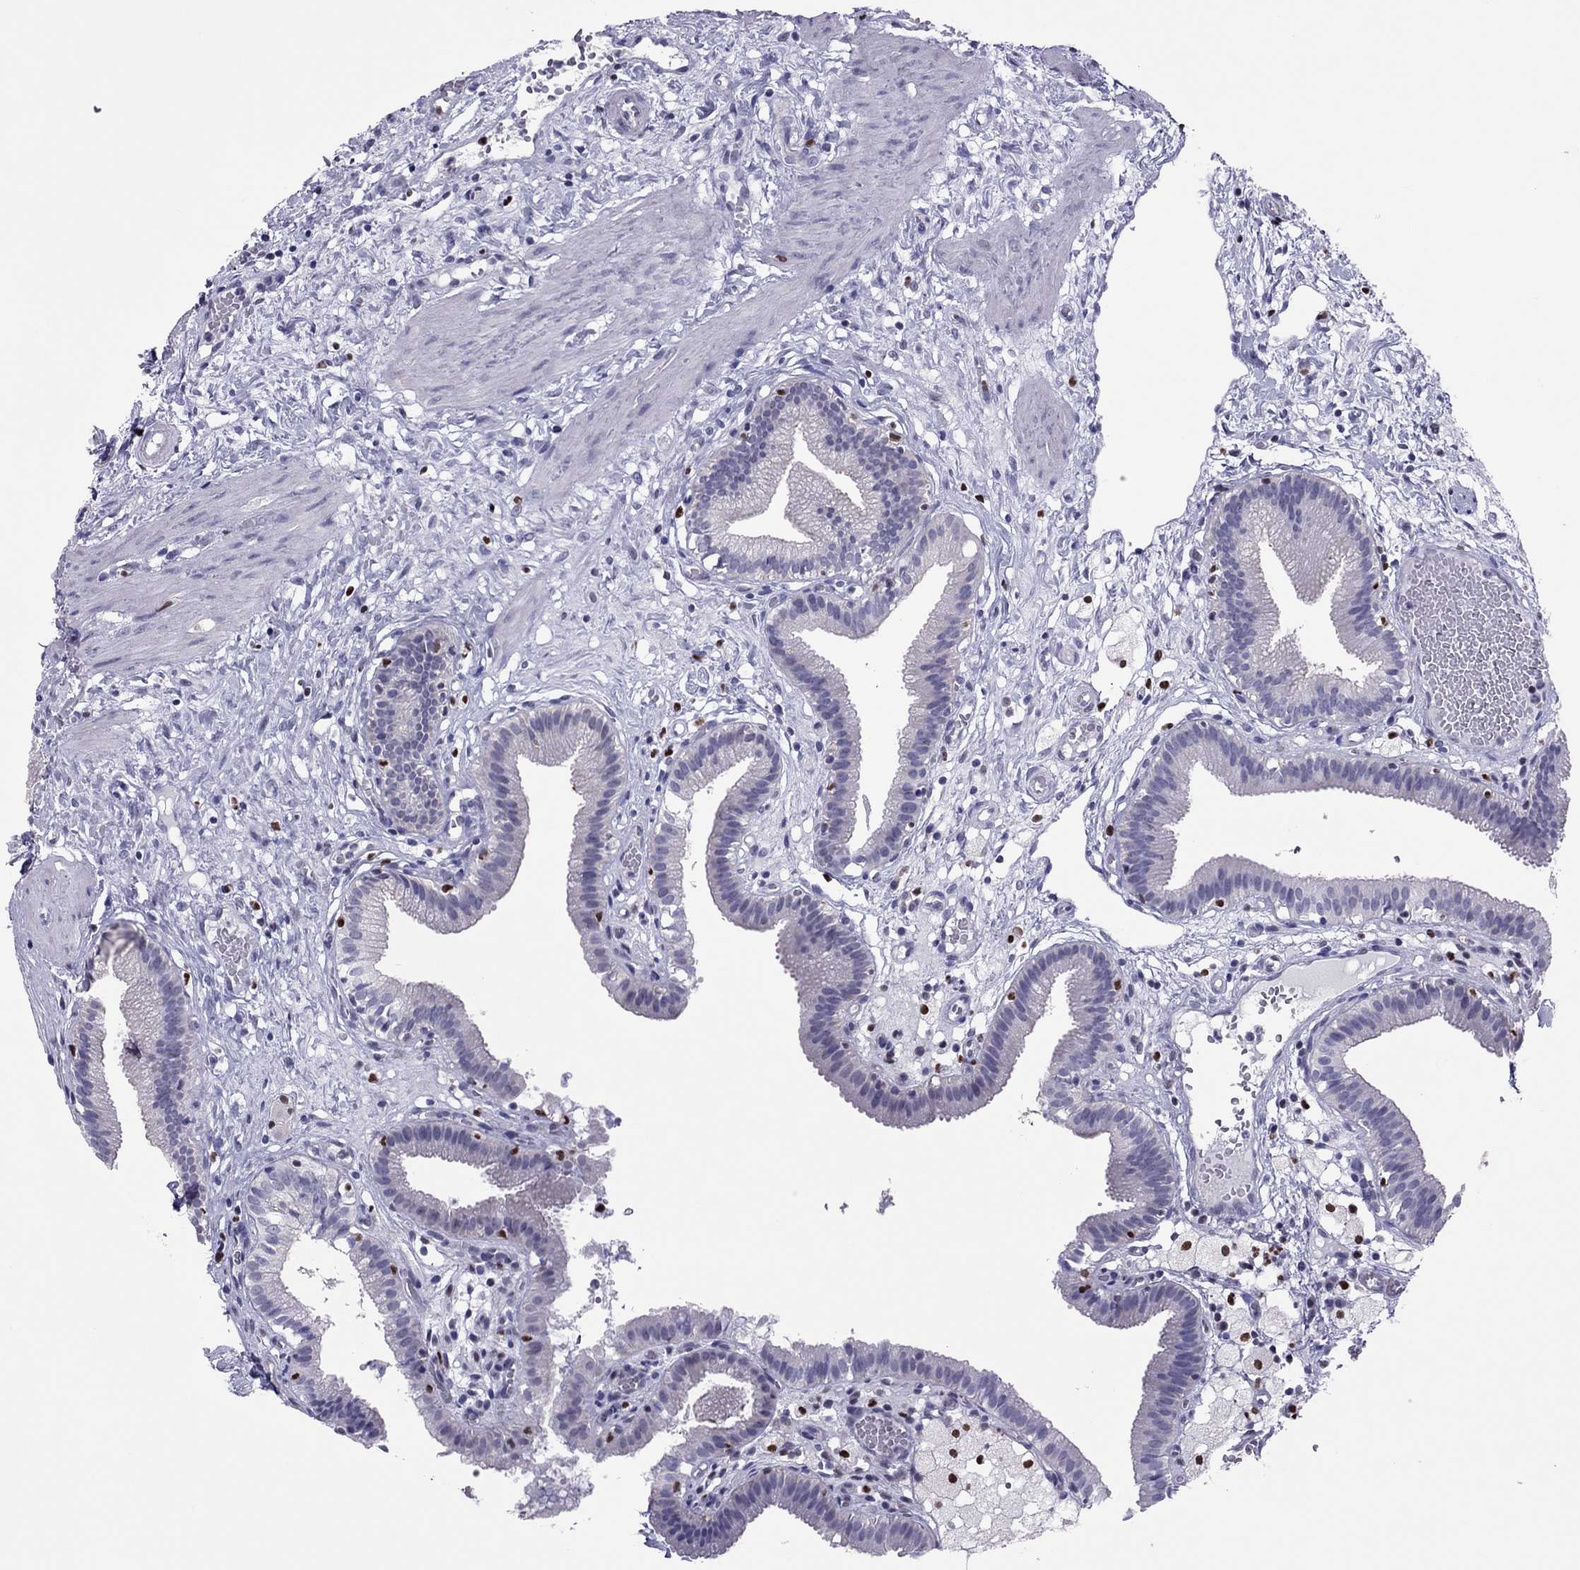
{"staining": {"intensity": "negative", "quantity": "none", "location": "none"}, "tissue": "gallbladder", "cell_type": "Glandular cells", "image_type": "normal", "snomed": [{"axis": "morphology", "description": "Normal tissue, NOS"}, {"axis": "topography", "description": "Gallbladder"}], "caption": "IHC micrograph of unremarkable gallbladder: human gallbladder stained with DAB (3,3'-diaminobenzidine) displays no significant protein expression in glandular cells. (Stains: DAB immunohistochemistry with hematoxylin counter stain, Microscopy: brightfield microscopy at high magnification).", "gene": "SPINT3", "patient": {"sex": "female", "age": 24}}